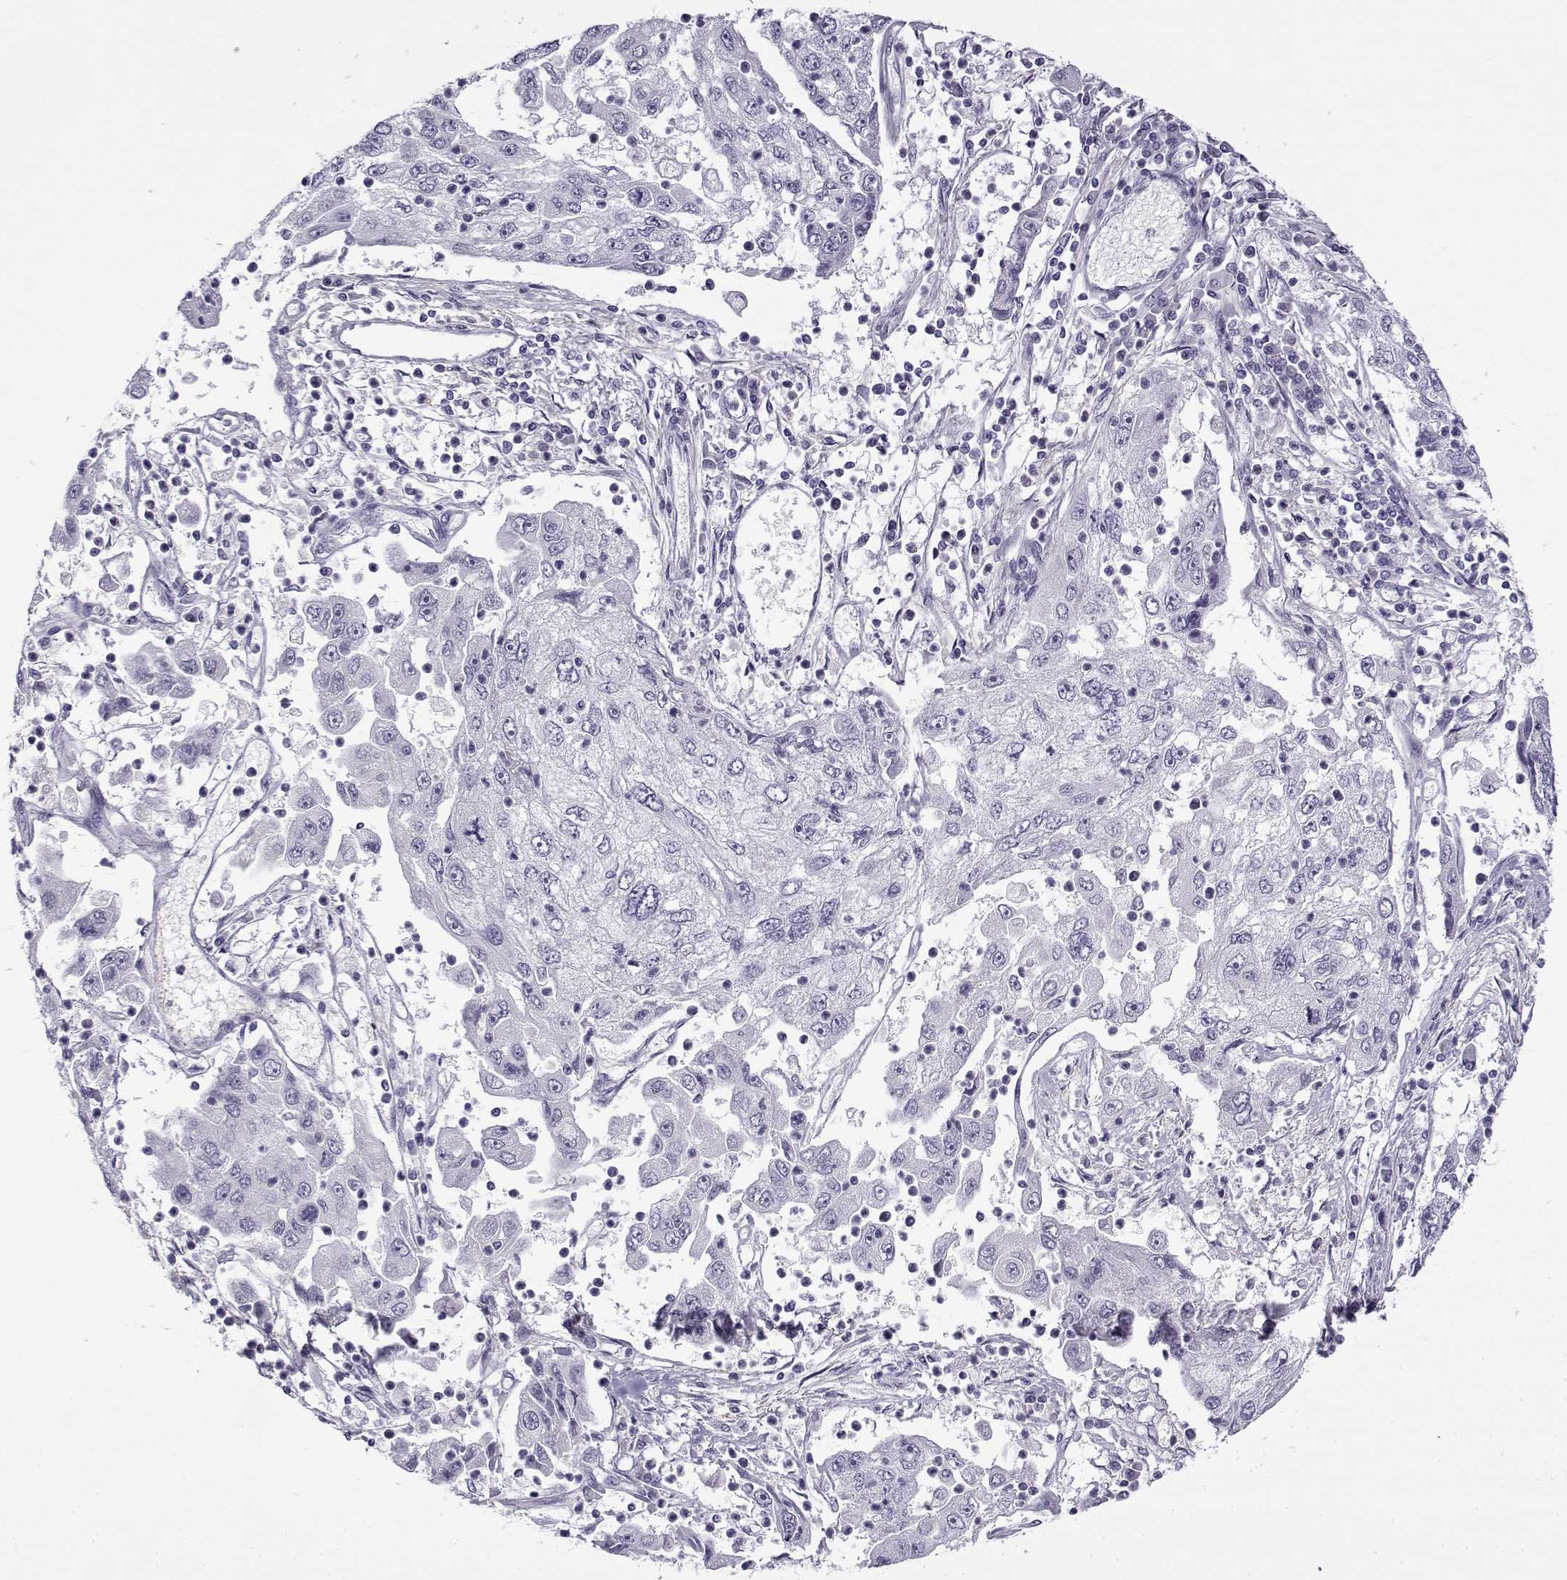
{"staining": {"intensity": "negative", "quantity": "none", "location": "none"}, "tissue": "cervical cancer", "cell_type": "Tumor cells", "image_type": "cancer", "snomed": [{"axis": "morphology", "description": "Squamous cell carcinoma, NOS"}, {"axis": "topography", "description": "Cervix"}], "caption": "IHC of human cervical cancer (squamous cell carcinoma) exhibits no staining in tumor cells.", "gene": "GTSF1L", "patient": {"sex": "female", "age": 36}}